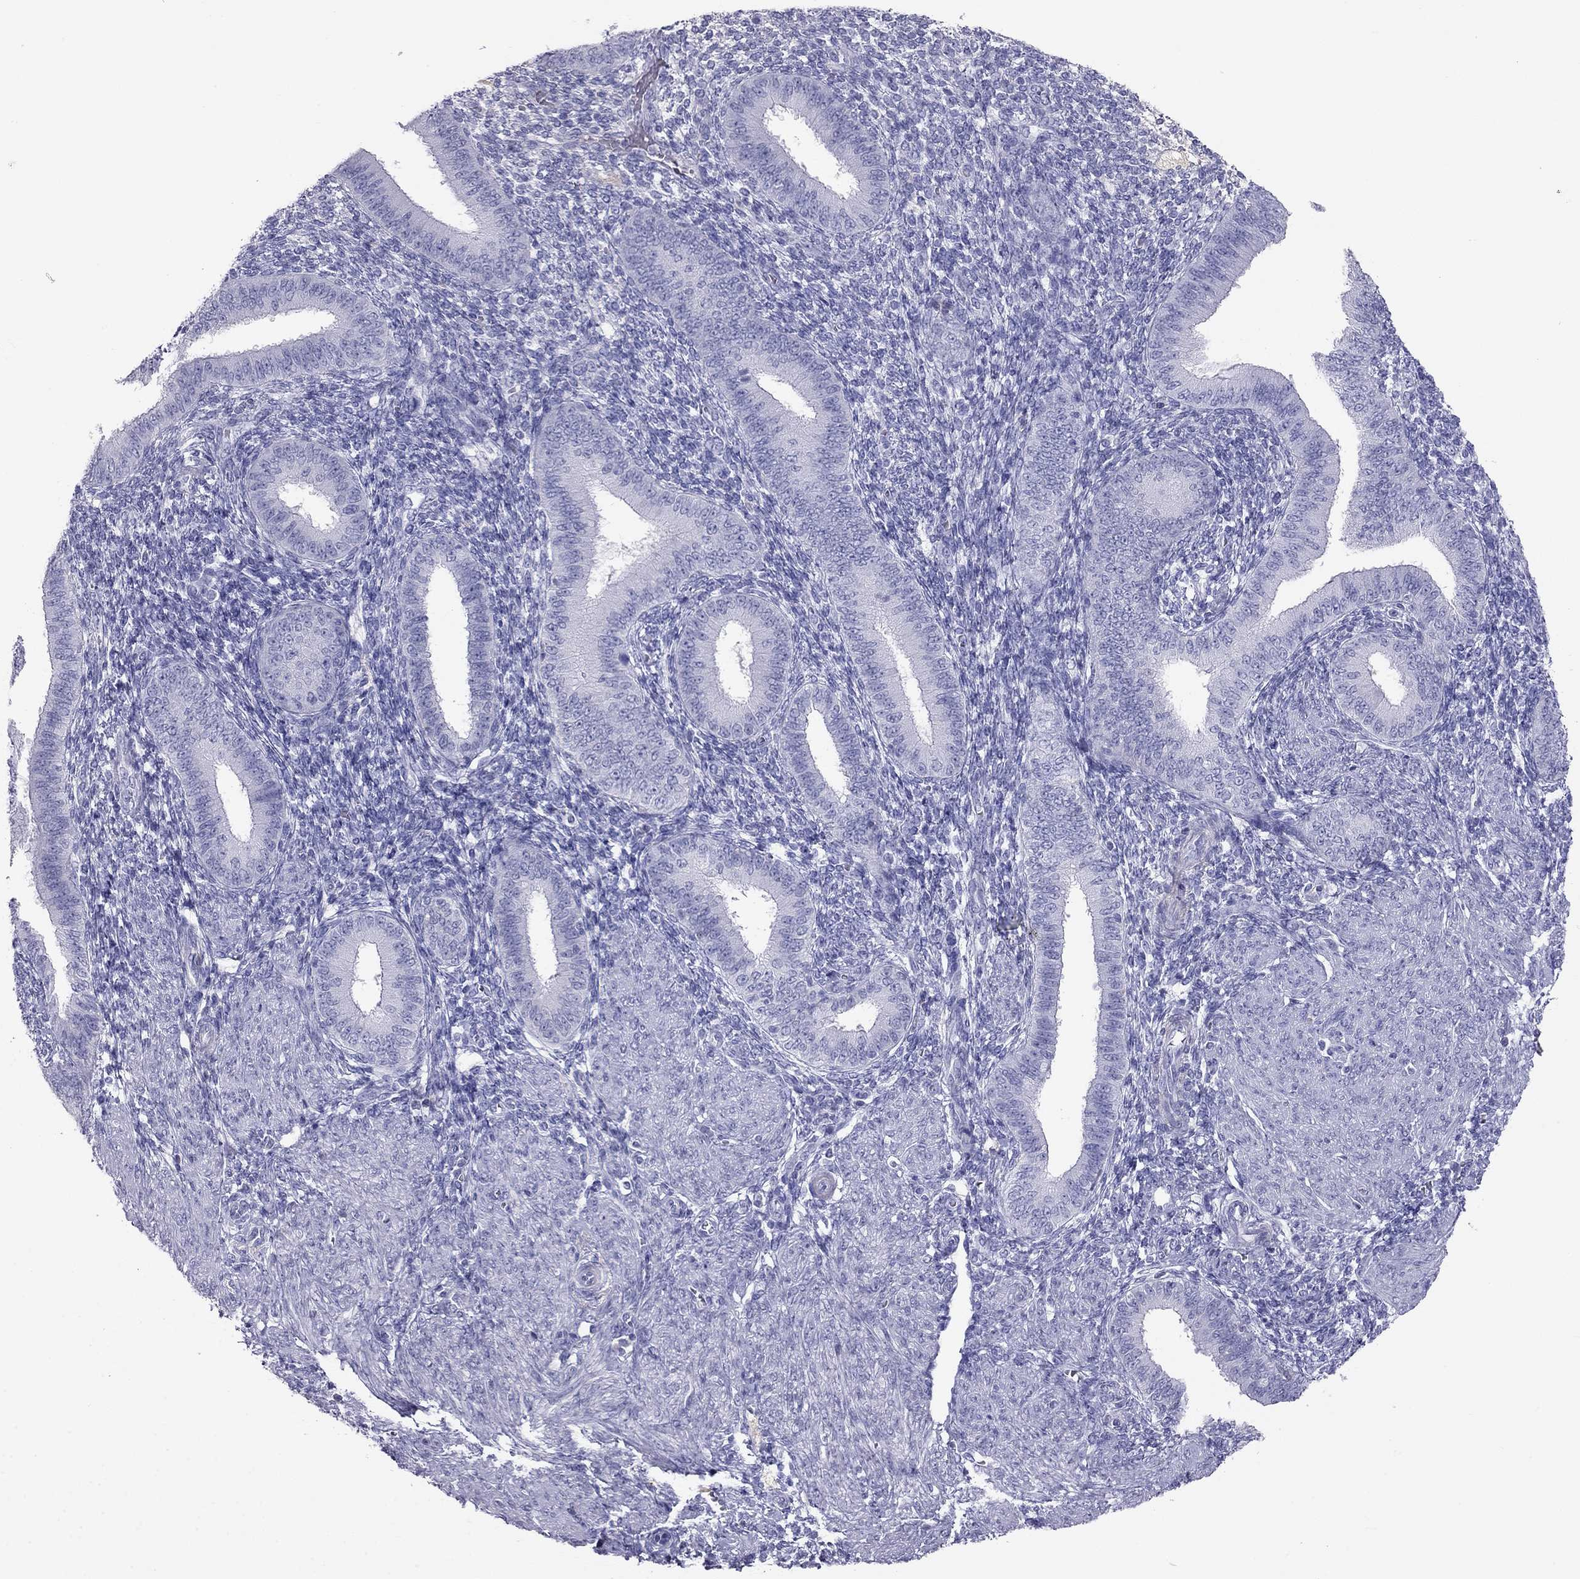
{"staining": {"intensity": "negative", "quantity": "none", "location": "none"}, "tissue": "endometrium", "cell_type": "Cells in endometrial stroma", "image_type": "normal", "snomed": [{"axis": "morphology", "description": "Normal tissue, NOS"}, {"axis": "topography", "description": "Endometrium"}], "caption": "Immunohistochemistry of normal endometrium exhibits no staining in cells in endometrial stroma. (DAB immunohistochemistry visualized using brightfield microscopy, high magnification).", "gene": "KLRG1", "patient": {"sex": "female", "age": 39}}